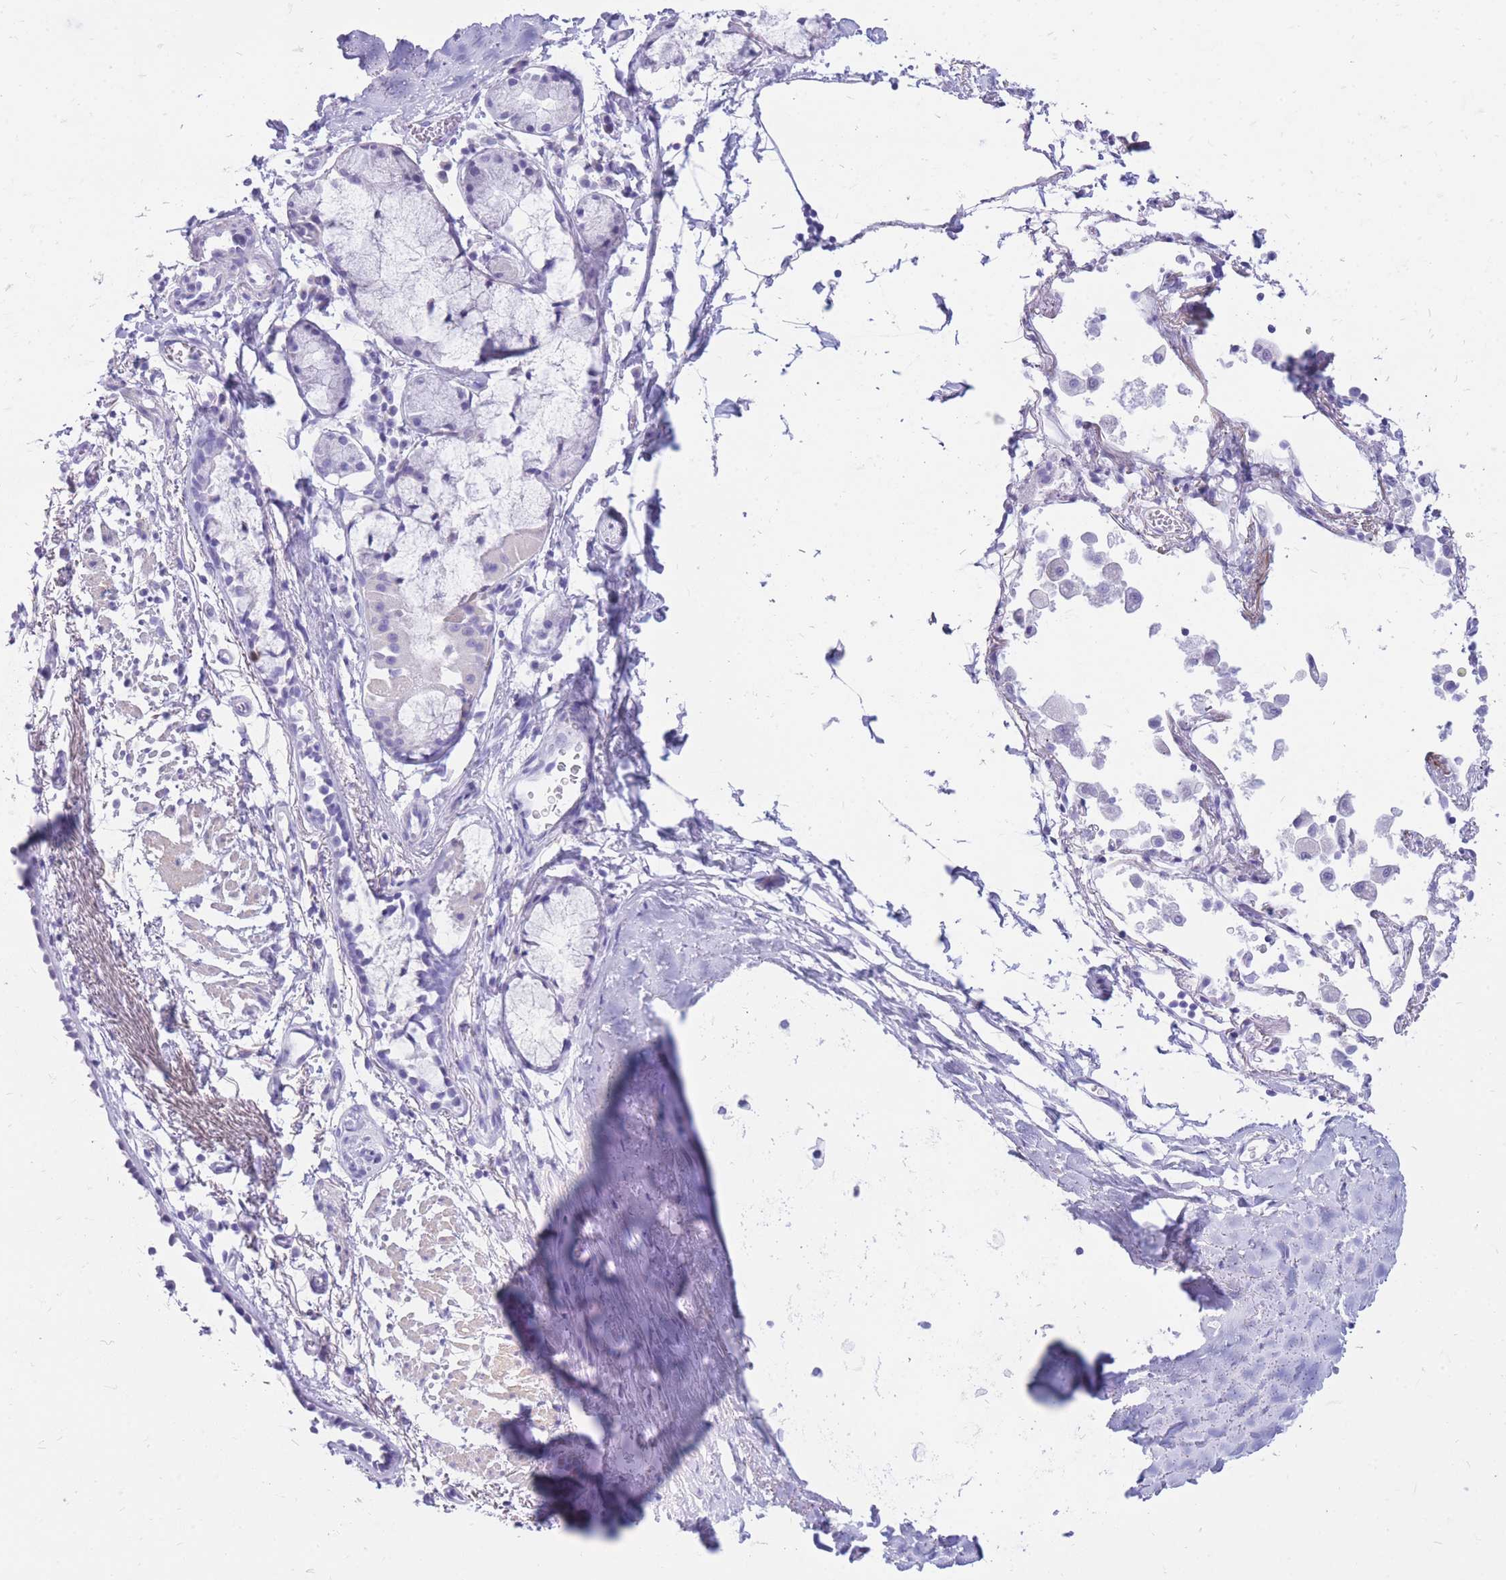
{"staining": {"intensity": "negative", "quantity": "none", "location": "none"}, "tissue": "adipose tissue", "cell_type": "Adipocytes", "image_type": "normal", "snomed": [{"axis": "morphology", "description": "Normal tissue, NOS"}, {"axis": "topography", "description": "Cartilage tissue"}], "caption": "This micrograph is of normal adipose tissue stained with IHC to label a protein in brown with the nuclei are counter-stained blue. There is no expression in adipocytes.", "gene": "CYP21A2", "patient": {"sex": "male", "age": 73}}